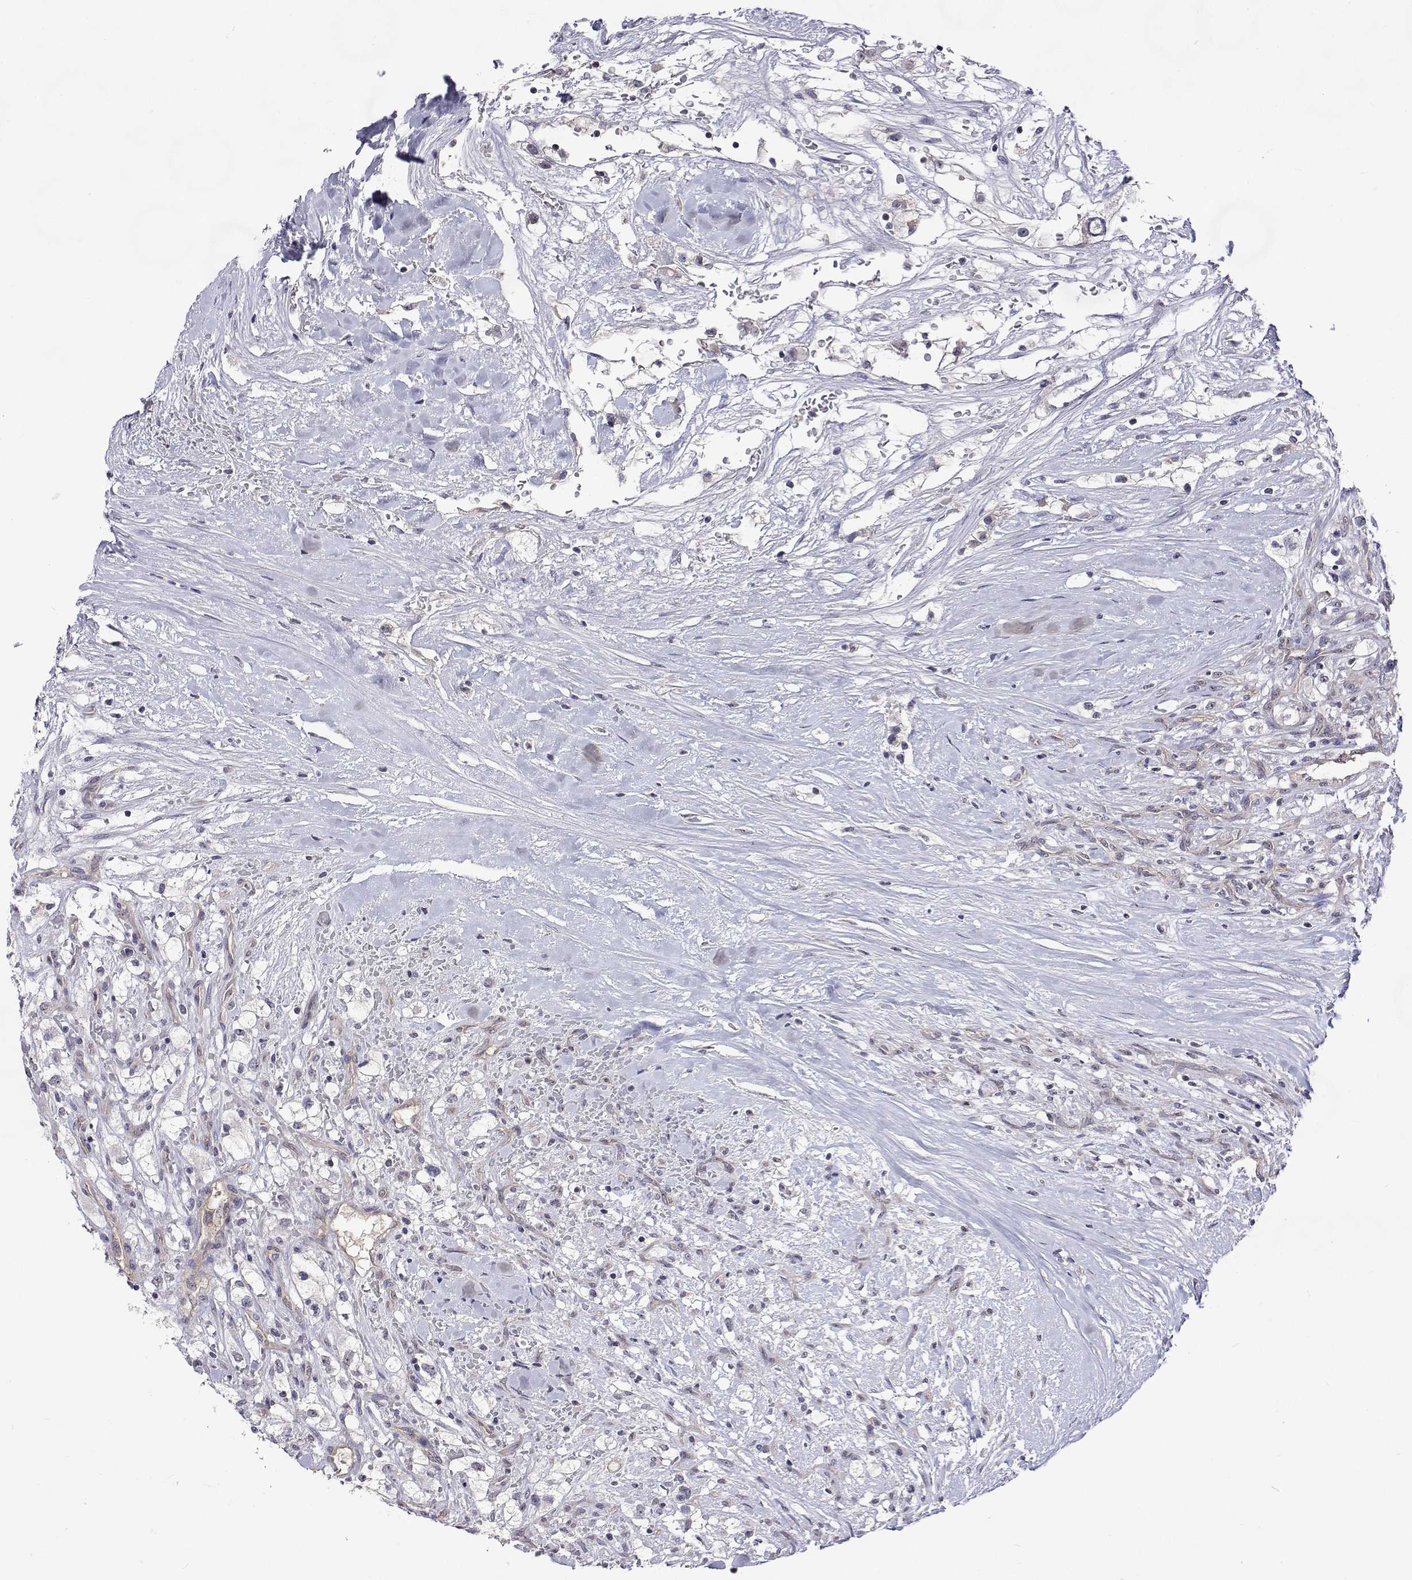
{"staining": {"intensity": "negative", "quantity": "none", "location": "none"}, "tissue": "renal cancer", "cell_type": "Tumor cells", "image_type": "cancer", "snomed": [{"axis": "morphology", "description": "Adenocarcinoma, NOS"}, {"axis": "topography", "description": "Kidney"}], "caption": "DAB immunohistochemical staining of renal cancer reveals no significant expression in tumor cells.", "gene": "NHP2", "patient": {"sex": "male", "age": 59}}